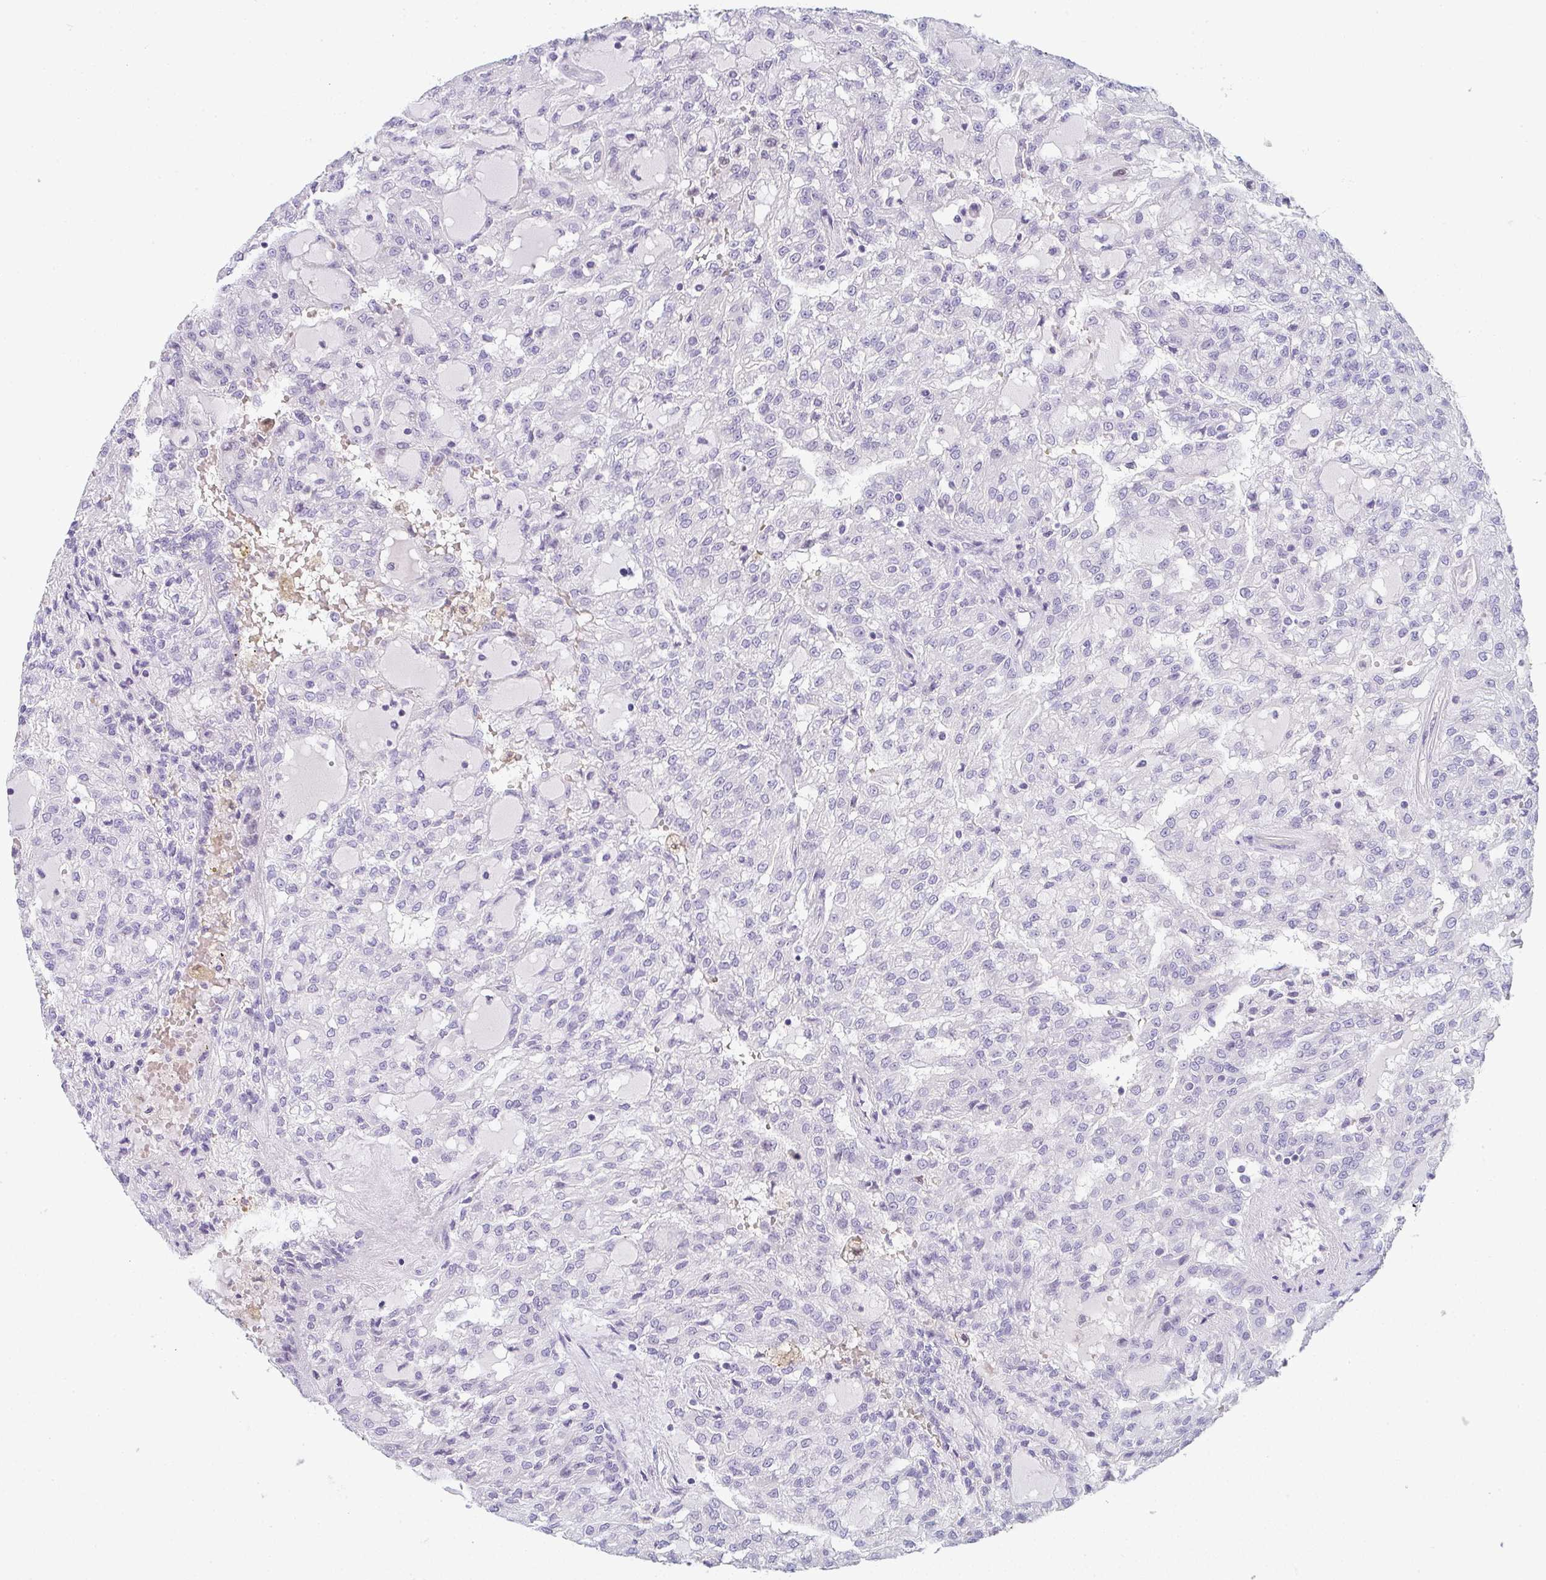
{"staining": {"intensity": "negative", "quantity": "none", "location": "none"}, "tissue": "renal cancer", "cell_type": "Tumor cells", "image_type": "cancer", "snomed": [{"axis": "morphology", "description": "Adenocarcinoma, NOS"}, {"axis": "topography", "description": "Kidney"}], "caption": "IHC histopathology image of human renal cancer stained for a protein (brown), which displays no staining in tumor cells.", "gene": "CACNA1S", "patient": {"sex": "male", "age": 63}}